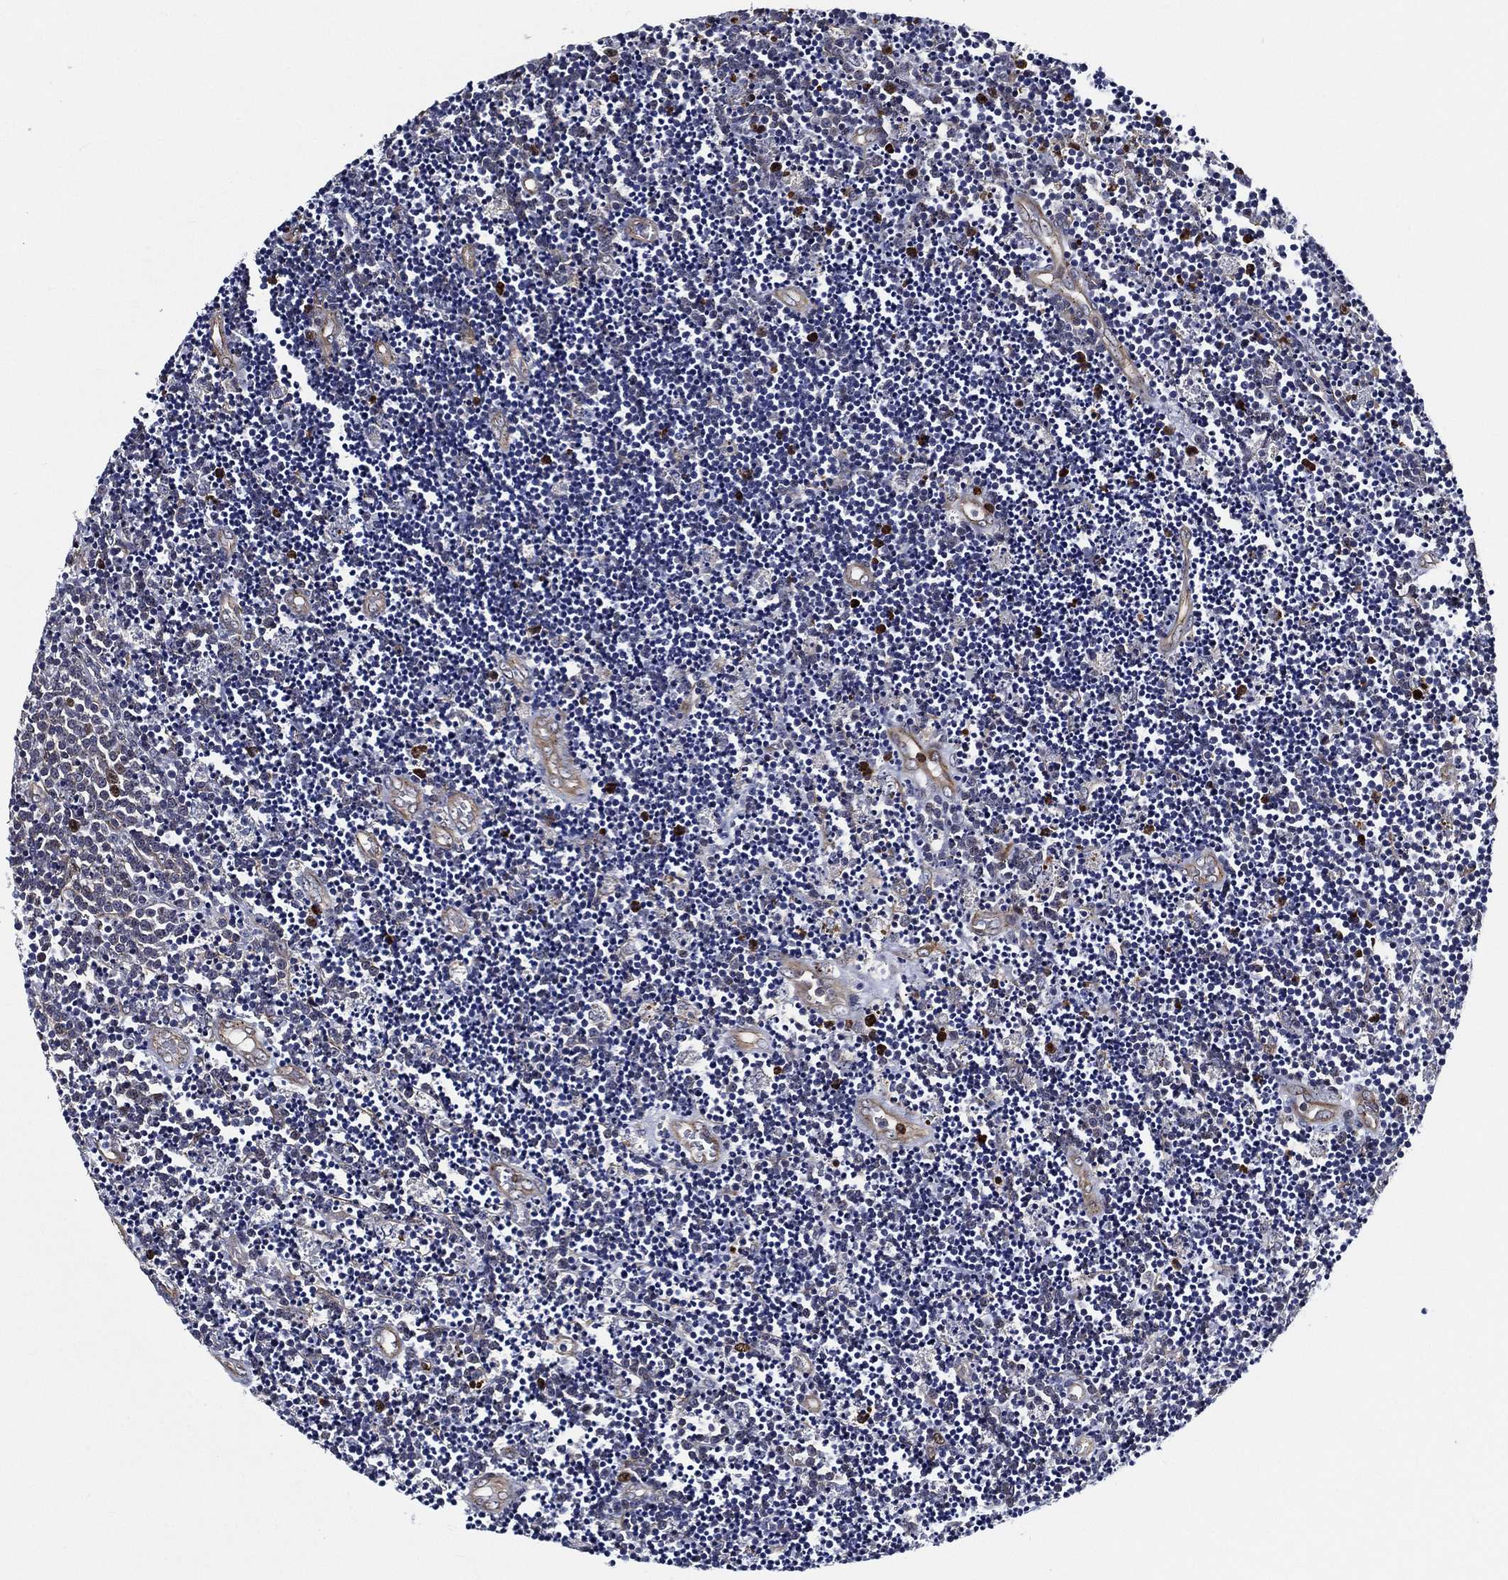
{"staining": {"intensity": "negative", "quantity": "none", "location": "none"}, "tissue": "lymphoma", "cell_type": "Tumor cells", "image_type": "cancer", "snomed": [{"axis": "morphology", "description": "Malignant lymphoma, non-Hodgkin's type, Low grade"}, {"axis": "topography", "description": "Brain"}], "caption": "This histopathology image is of lymphoma stained with immunohistochemistry to label a protein in brown with the nuclei are counter-stained blue. There is no expression in tumor cells.", "gene": "KIF20B", "patient": {"sex": "female", "age": 66}}